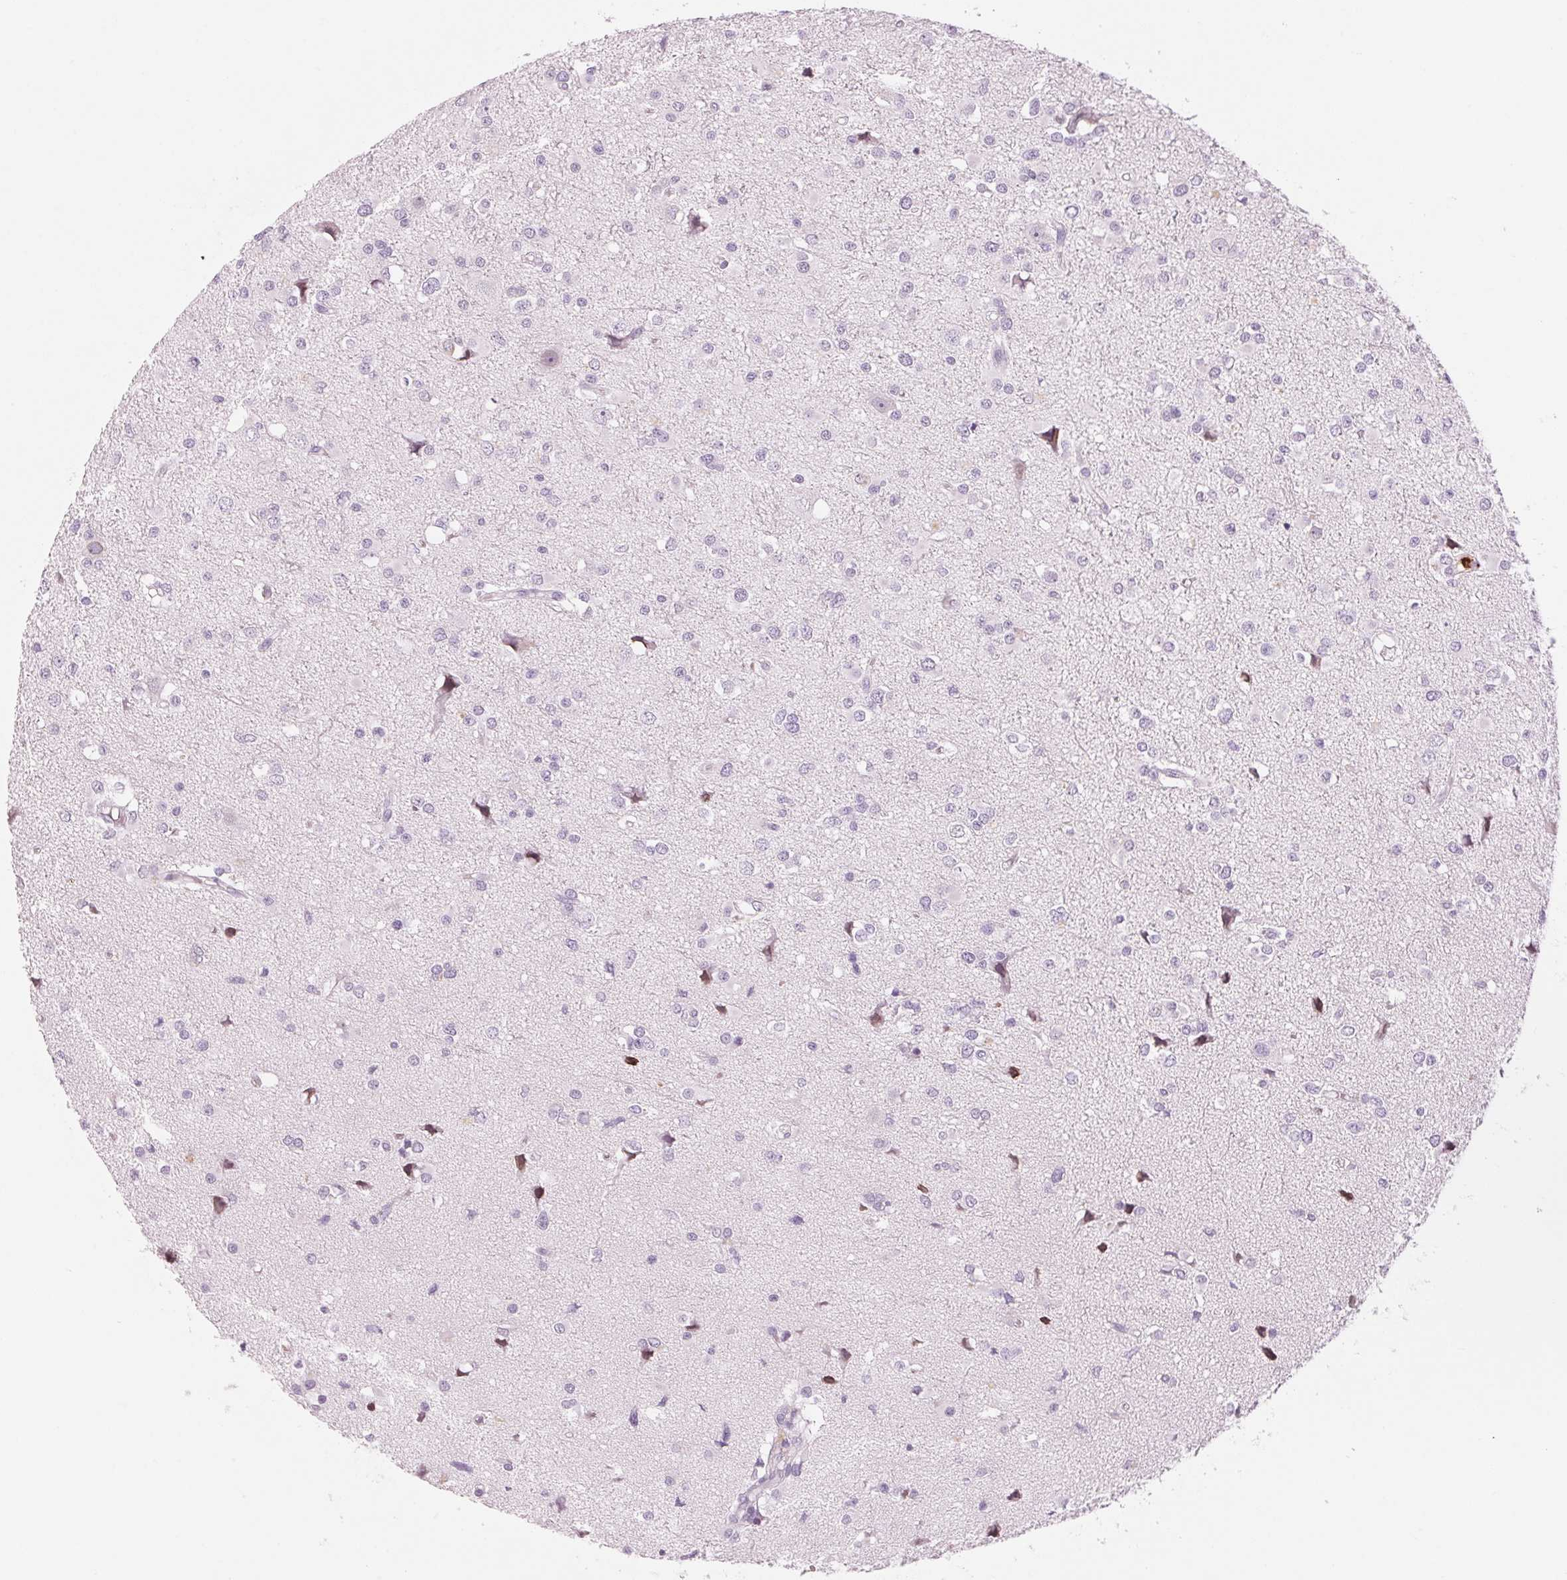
{"staining": {"intensity": "negative", "quantity": "none", "location": "none"}, "tissue": "glioma", "cell_type": "Tumor cells", "image_type": "cancer", "snomed": [{"axis": "morphology", "description": "Glioma, malignant, High grade"}, {"axis": "topography", "description": "Brain"}], "caption": "This is an immunohistochemistry photomicrograph of glioma. There is no staining in tumor cells.", "gene": "KLK7", "patient": {"sex": "male", "age": 54}}